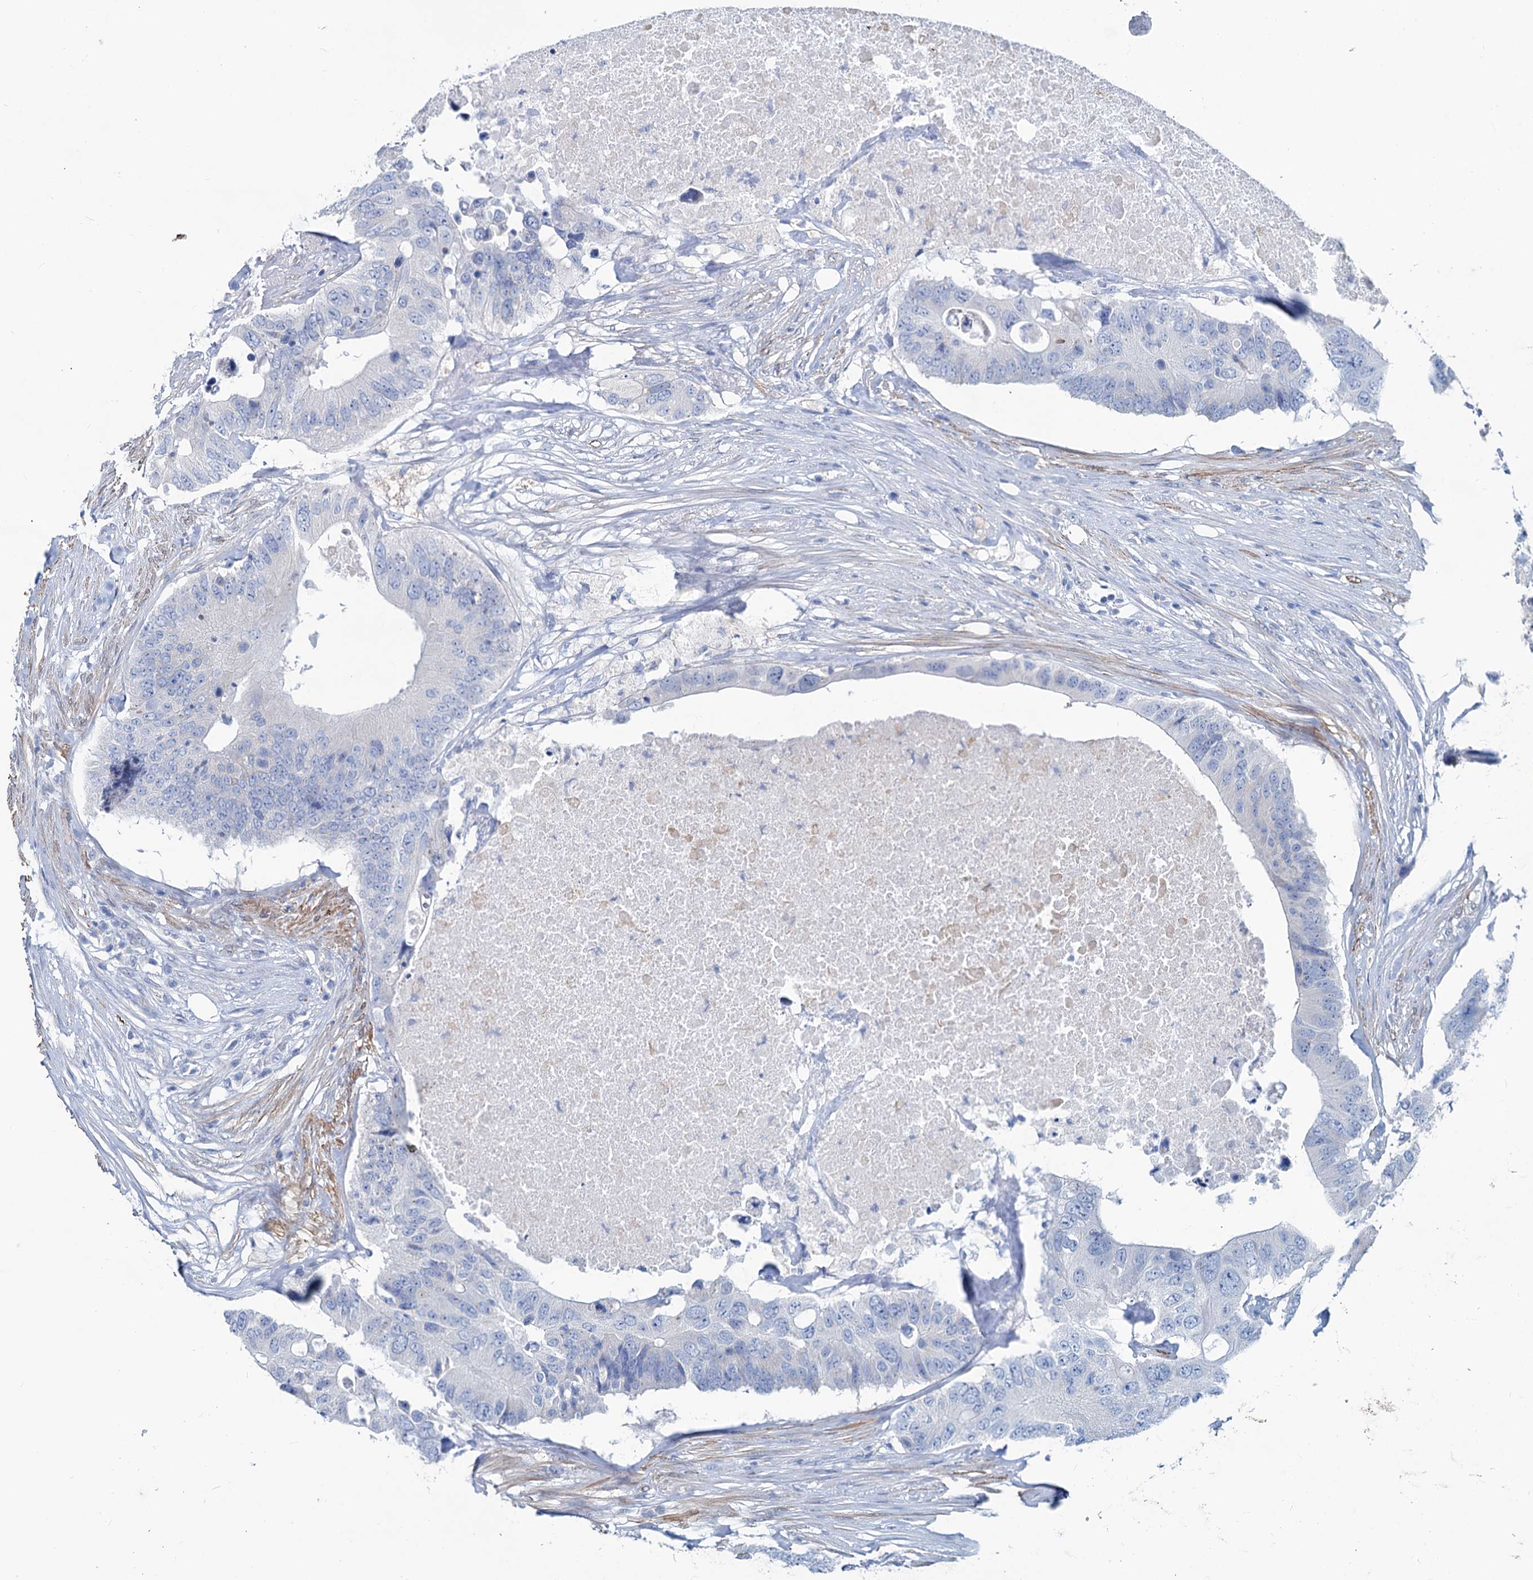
{"staining": {"intensity": "negative", "quantity": "none", "location": "none"}, "tissue": "colorectal cancer", "cell_type": "Tumor cells", "image_type": "cancer", "snomed": [{"axis": "morphology", "description": "Adenocarcinoma, NOS"}, {"axis": "topography", "description": "Colon"}], "caption": "High power microscopy micrograph of an immunohistochemistry (IHC) image of colorectal adenocarcinoma, revealing no significant staining in tumor cells. (Brightfield microscopy of DAB IHC at high magnification).", "gene": "SLC1A3", "patient": {"sex": "male", "age": 71}}